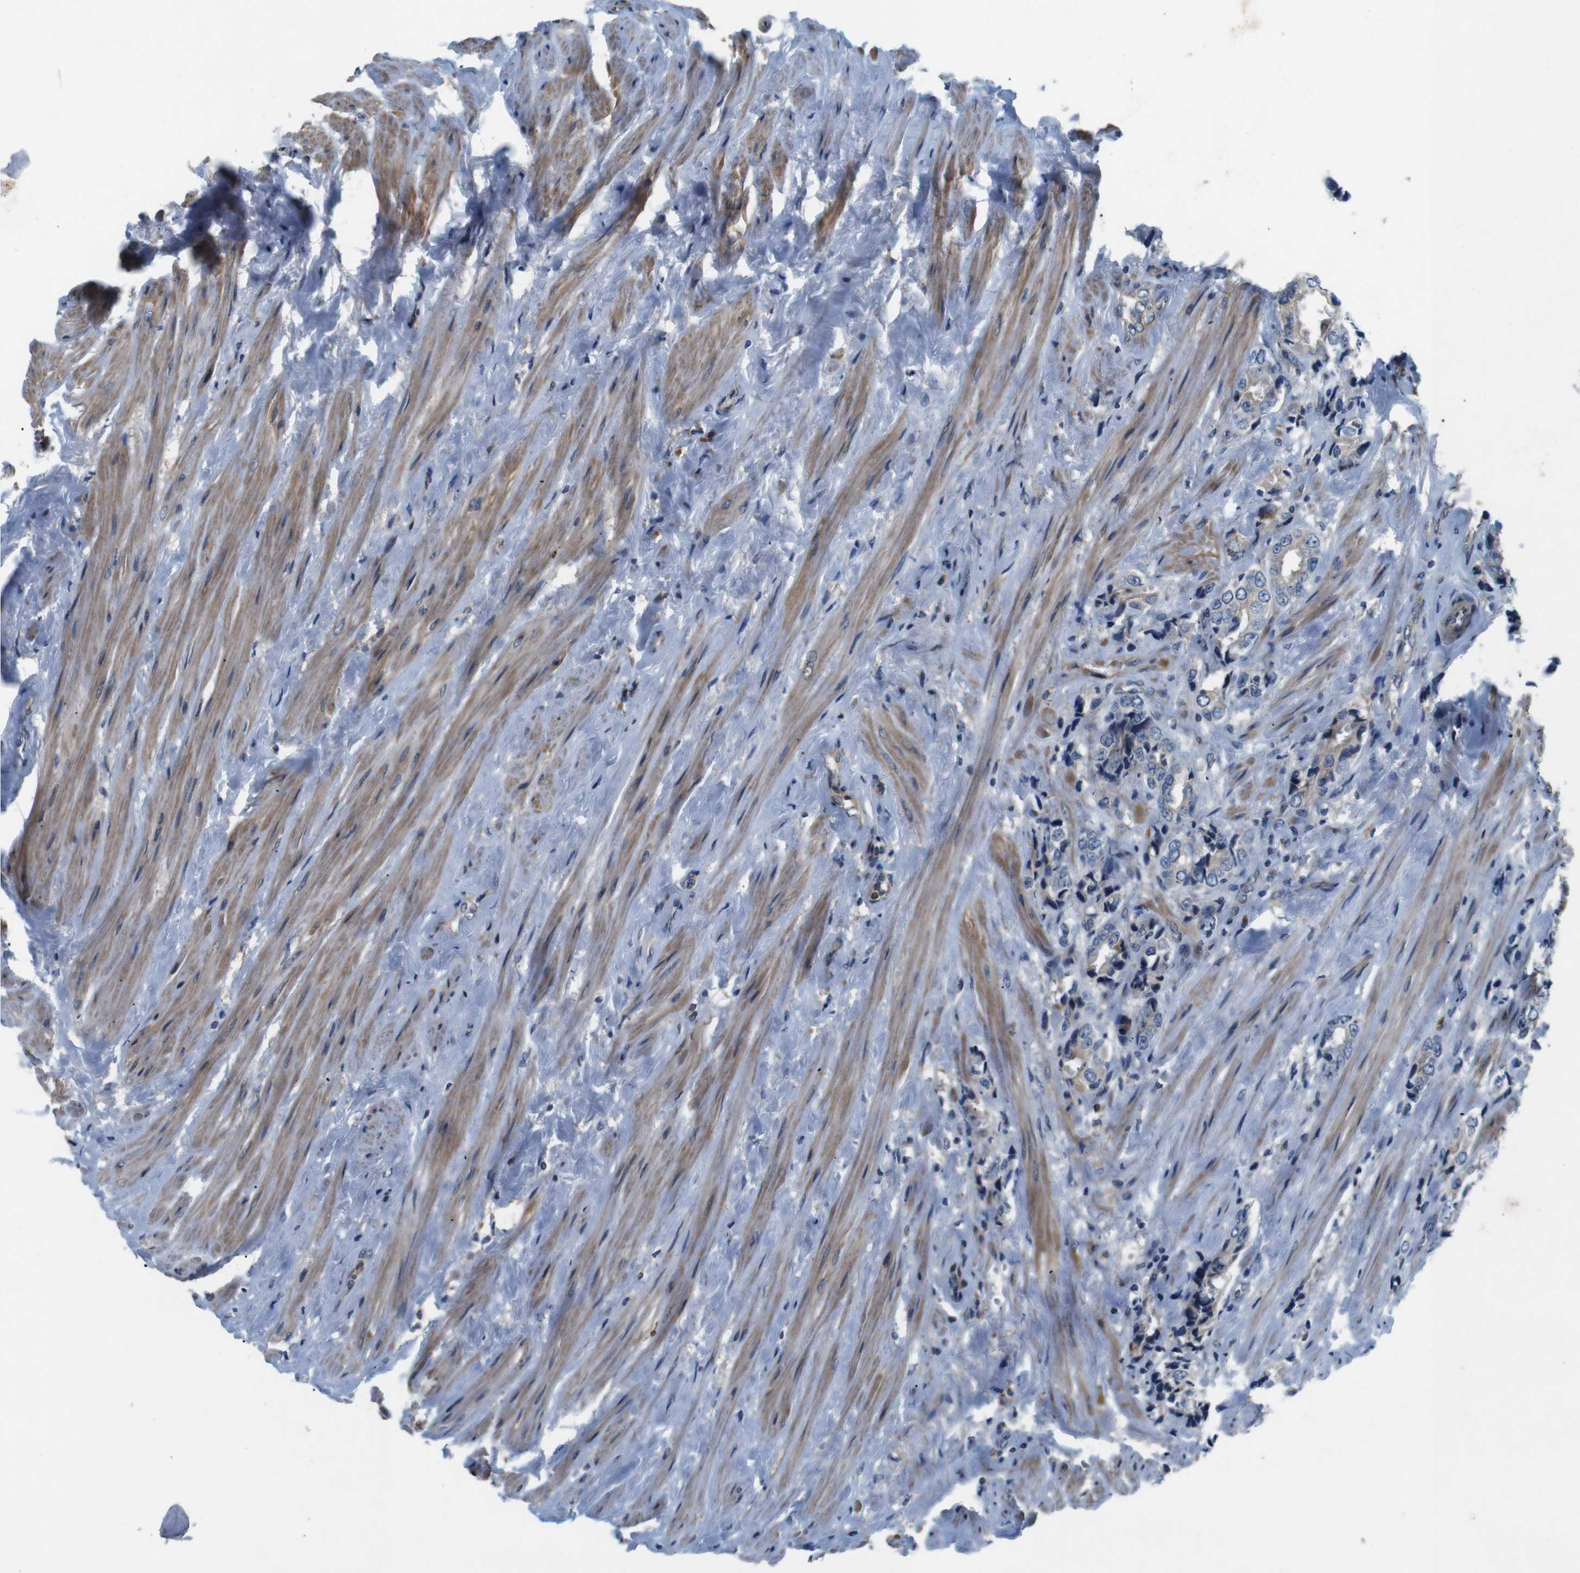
{"staining": {"intensity": "weak", "quantity": ">75%", "location": "cytoplasmic/membranous"}, "tissue": "prostate cancer", "cell_type": "Tumor cells", "image_type": "cancer", "snomed": [{"axis": "morphology", "description": "Adenocarcinoma, High grade"}, {"axis": "topography", "description": "Prostate"}], "caption": "An immunohistochemistry photomicrograph of tumor tissue is shown. Protein staining in brown highlights weak cytoplasmic/membranous positivity in adenocarcinoma (high-grade) (prostate) within tumor cells.", "gene": "JAK1", "patient": {"sex": "male", "age": 61}}